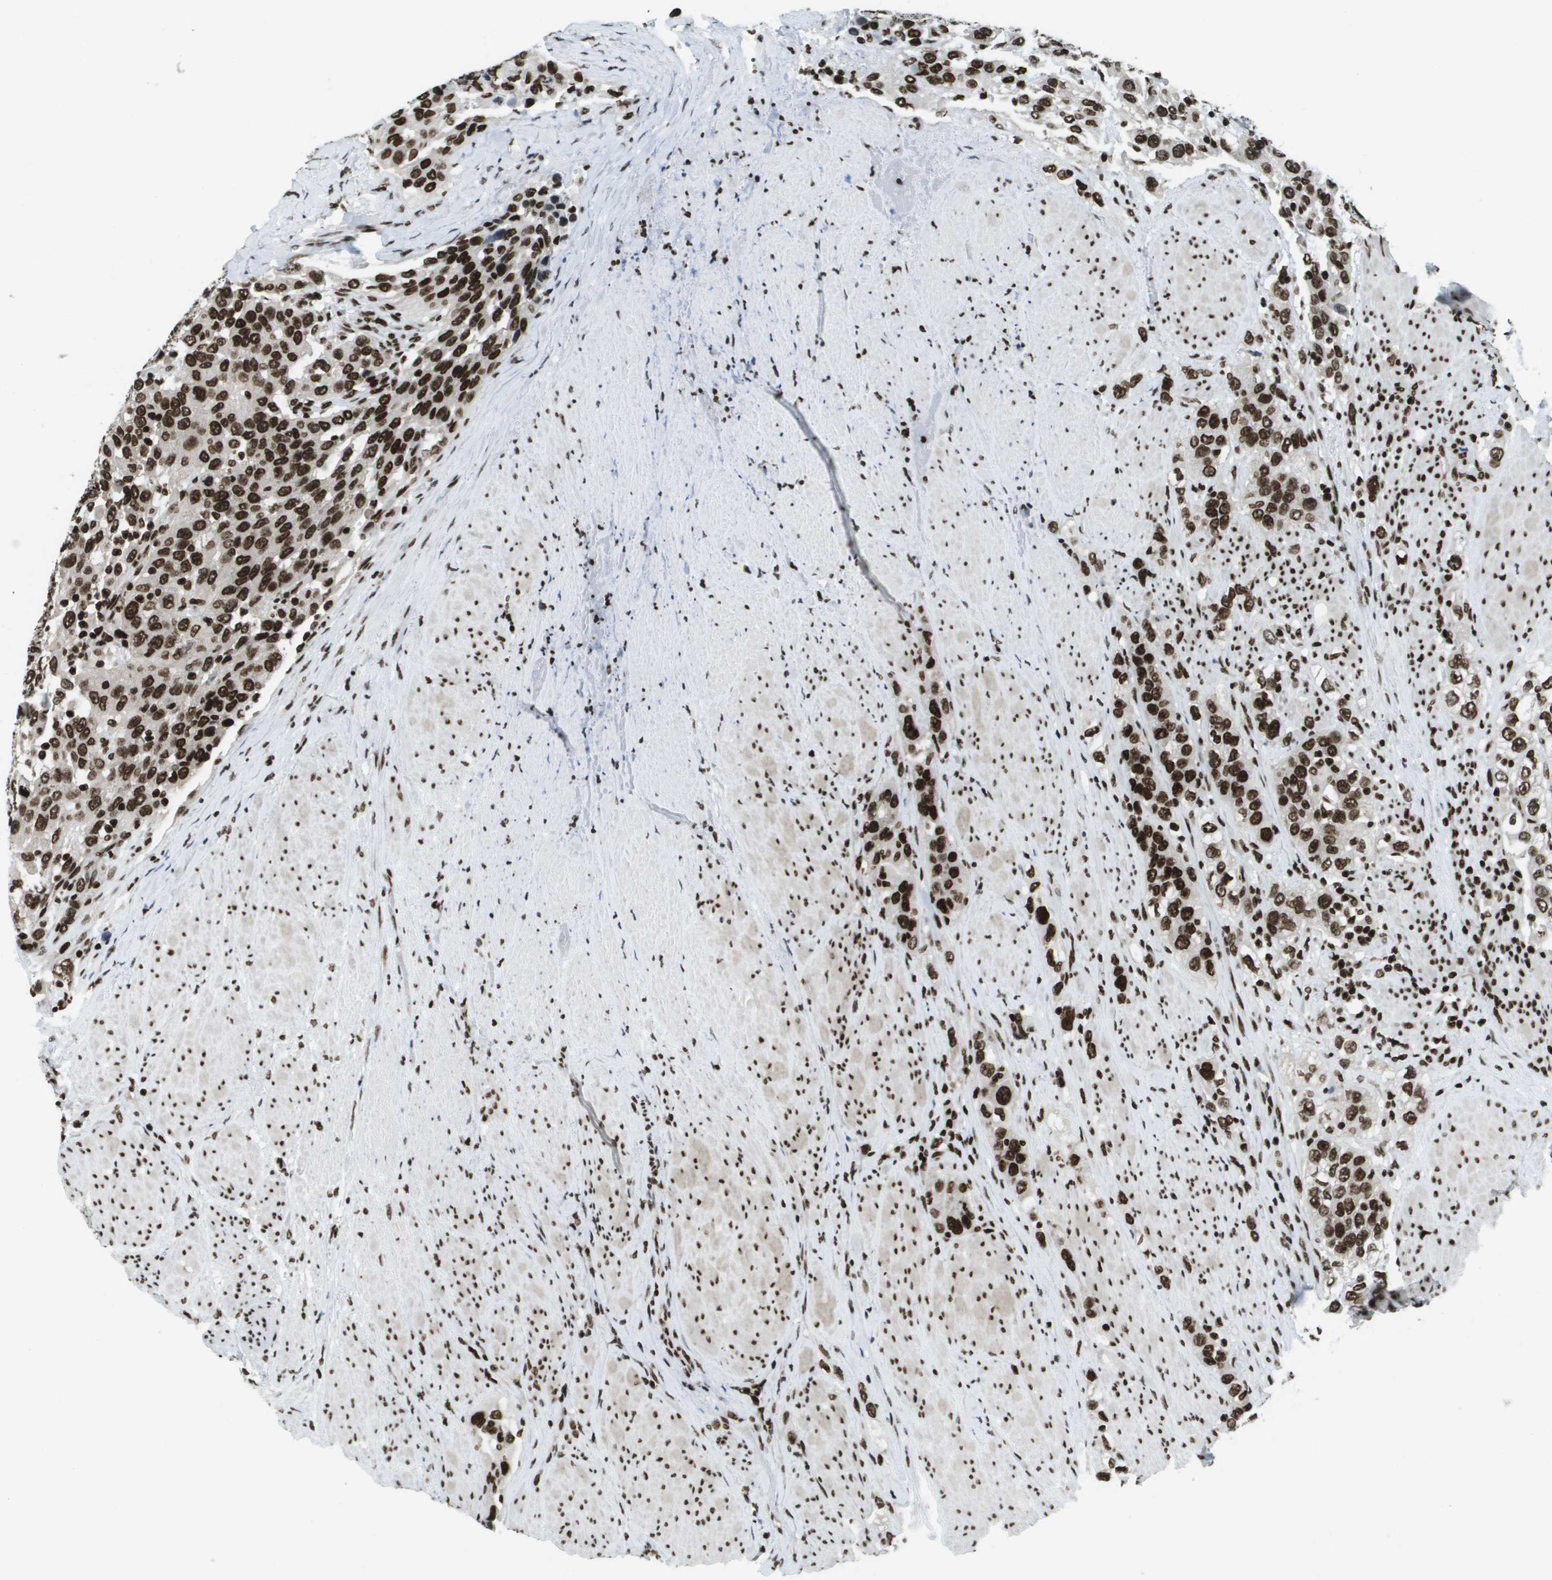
{"staining": {"intensity": "strong", "quantity": ">75%", "location": "nuclear"}, "tissue": "urothelial cancer", "cell_type": "Tumor cells", "image_type": "cancer", "snomed": [{"axis": "morphology", "description": "Urothelial carcinoma, High grade"}, {"axis": "topography", "description": "Urinary bladder"}], "caption": "Brown immunohistochemical staining in urothelial cancer reveals strong nuclear positivity in about >75% of tumor cells.", "gene": "GLYR1", "patient": {"sex": "female", "age": 80}}